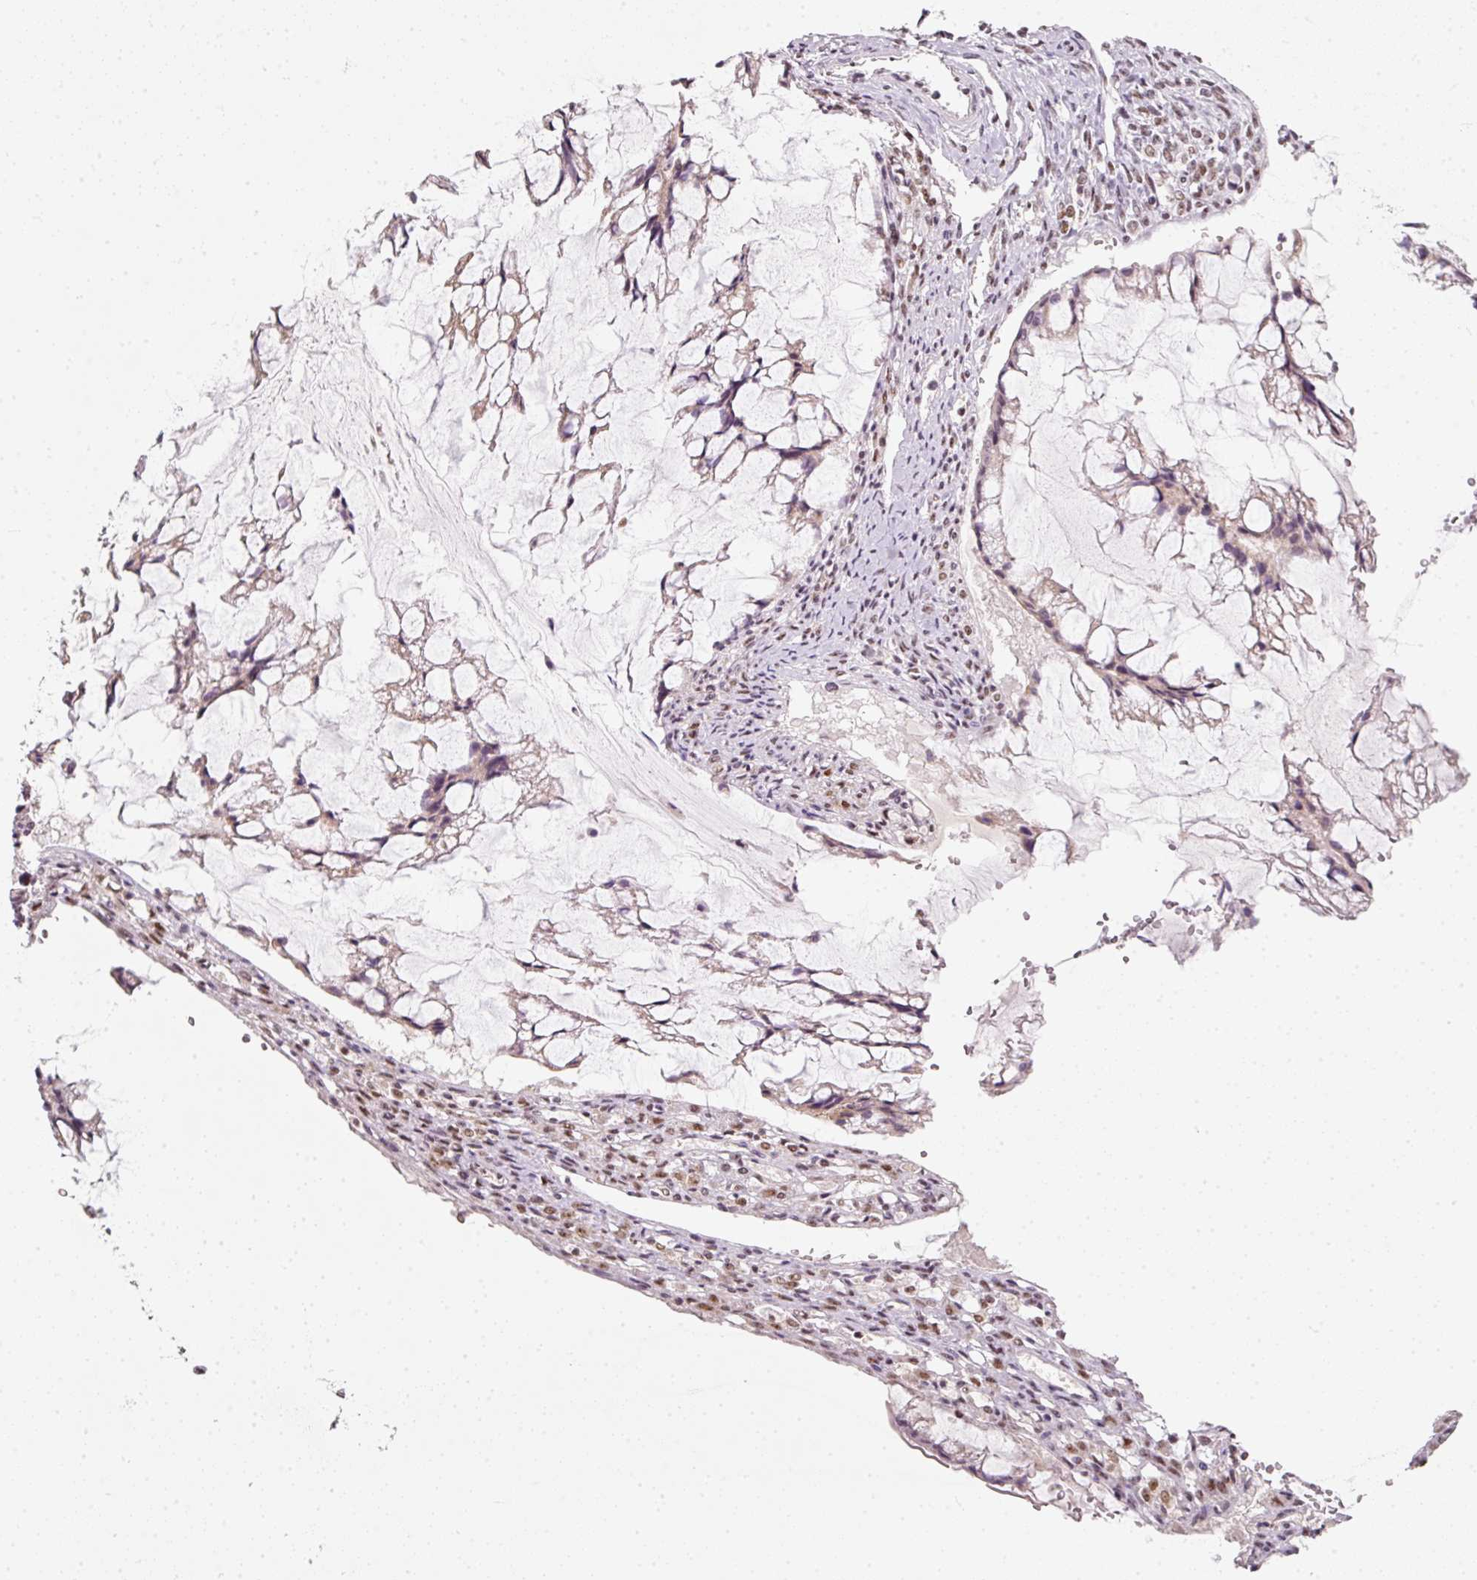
{"staining": {"intensity": "weak", "quantity": "<25%", "location": "cytoplasmic/membranous"}, "tissue": "ovarian cancer", "cell_type": "Tumor cells", "image_type": "cancer", "snomed": [{"axis": "morphology", "description": "Cystadenocarcinoma, mucinous, NOS"}, {"axis": "topography", "description": "Ovary"}], "caption": "Ovarian cancer was stained to show a protein in brown. There is no significant staining in tumor cells. (DAB (3,3'-diaminobenzidine) immunohistochemistry (IHC), high magnification).", "gene": "FSTL3", "patient": {"sex": "female", "age": 73}}